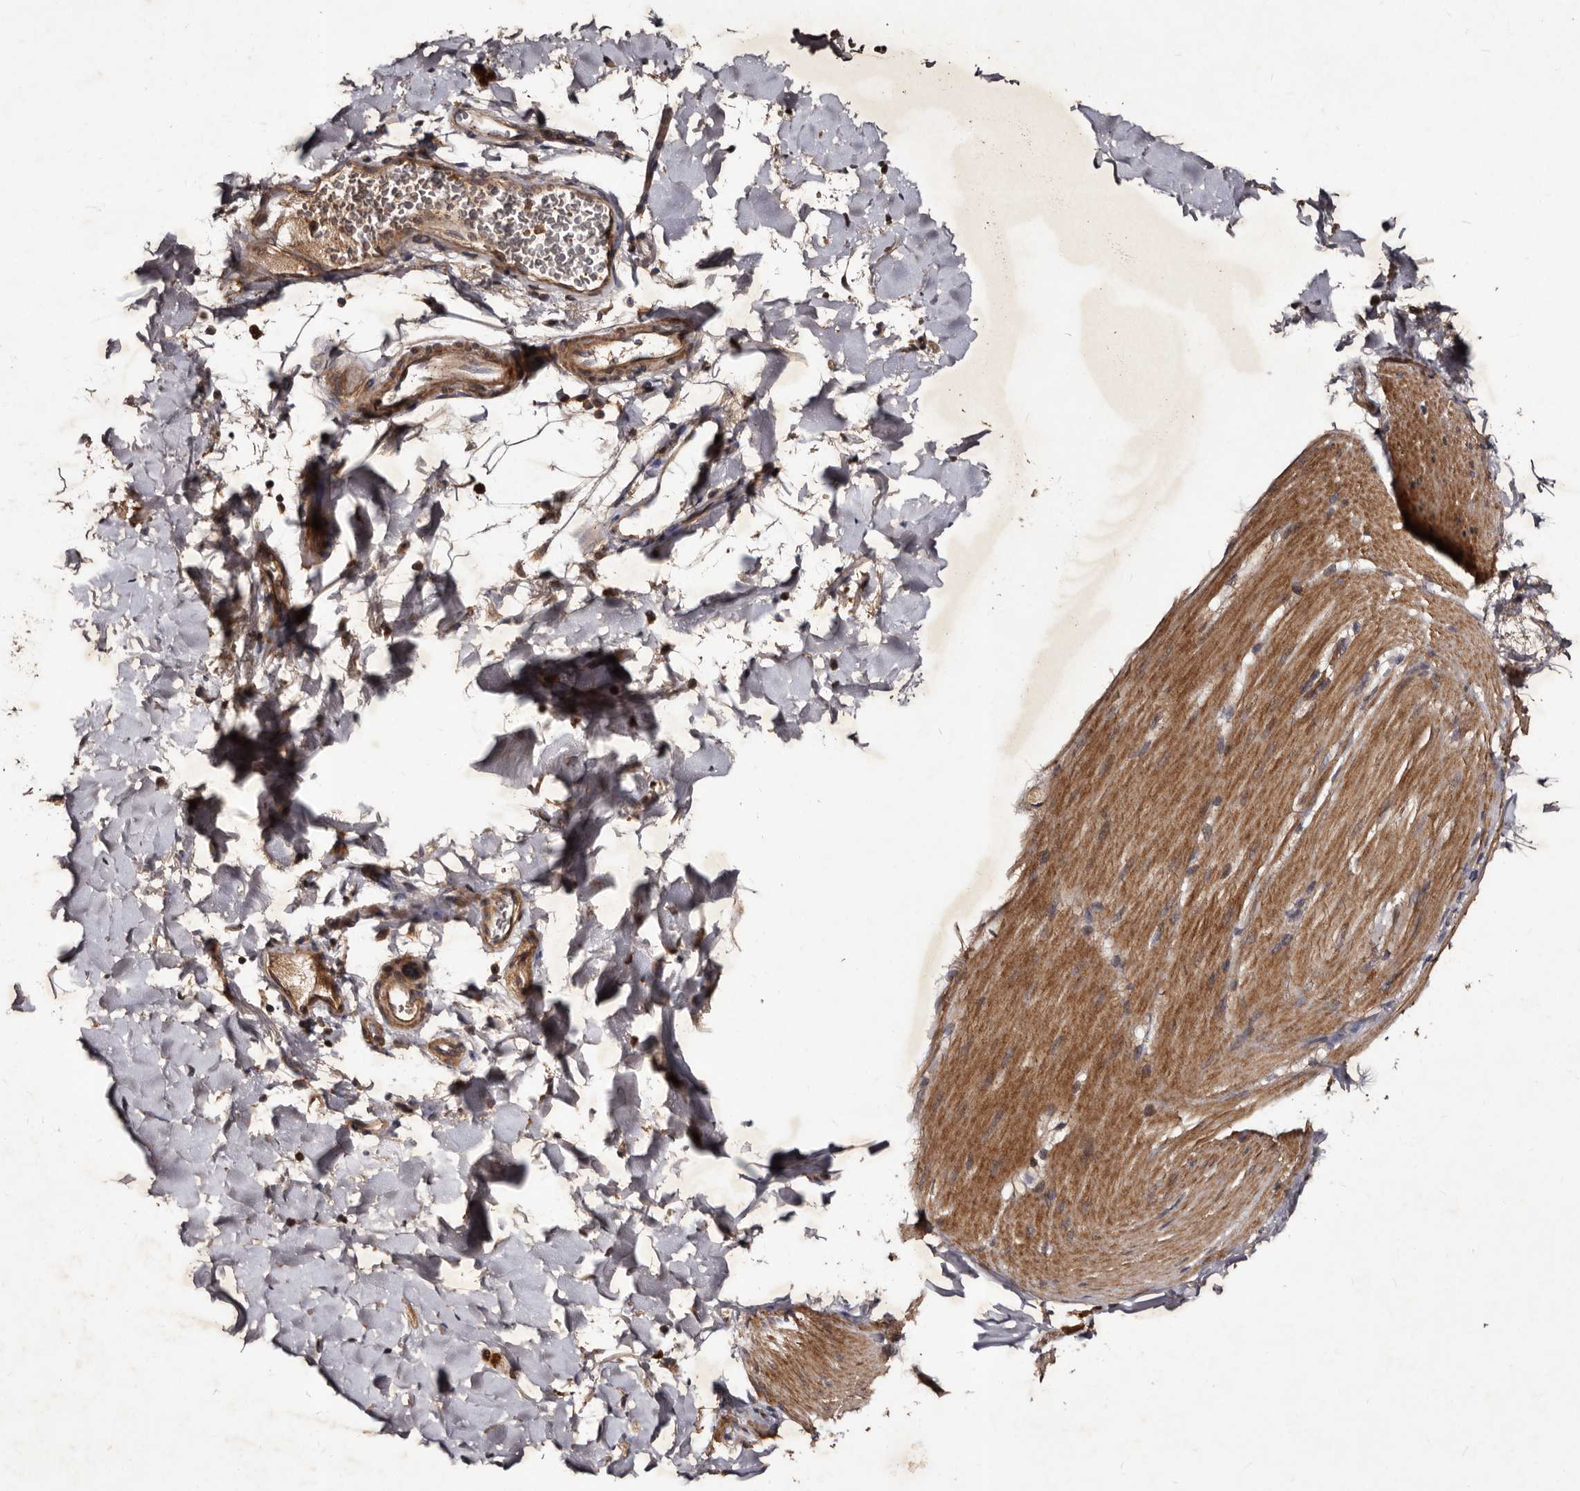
{"staining": {"intensity": "moderate", "quantity": ">75%", "location": "cytoplasmic/membranous"}, "tissue": "smooth muscle", "cell_type": "Smooth muscle cells", "image_type": "normal", "snomed": [{"axis": "morphology", "description": "Normal tissue, NOS"}, {"axis": "topography", "description": "Smooth muscle"}, {"axis": "topography", "description": "Small intestine"}], "caption": "Smooth muscle cells demonstrate medium levels of moderate cytoplasmic/membranous expression in about >75% of cells in unremarkable smooth muscle.", "gene": "MKRN3", "patient": {"sex": "female", "age": 84}}